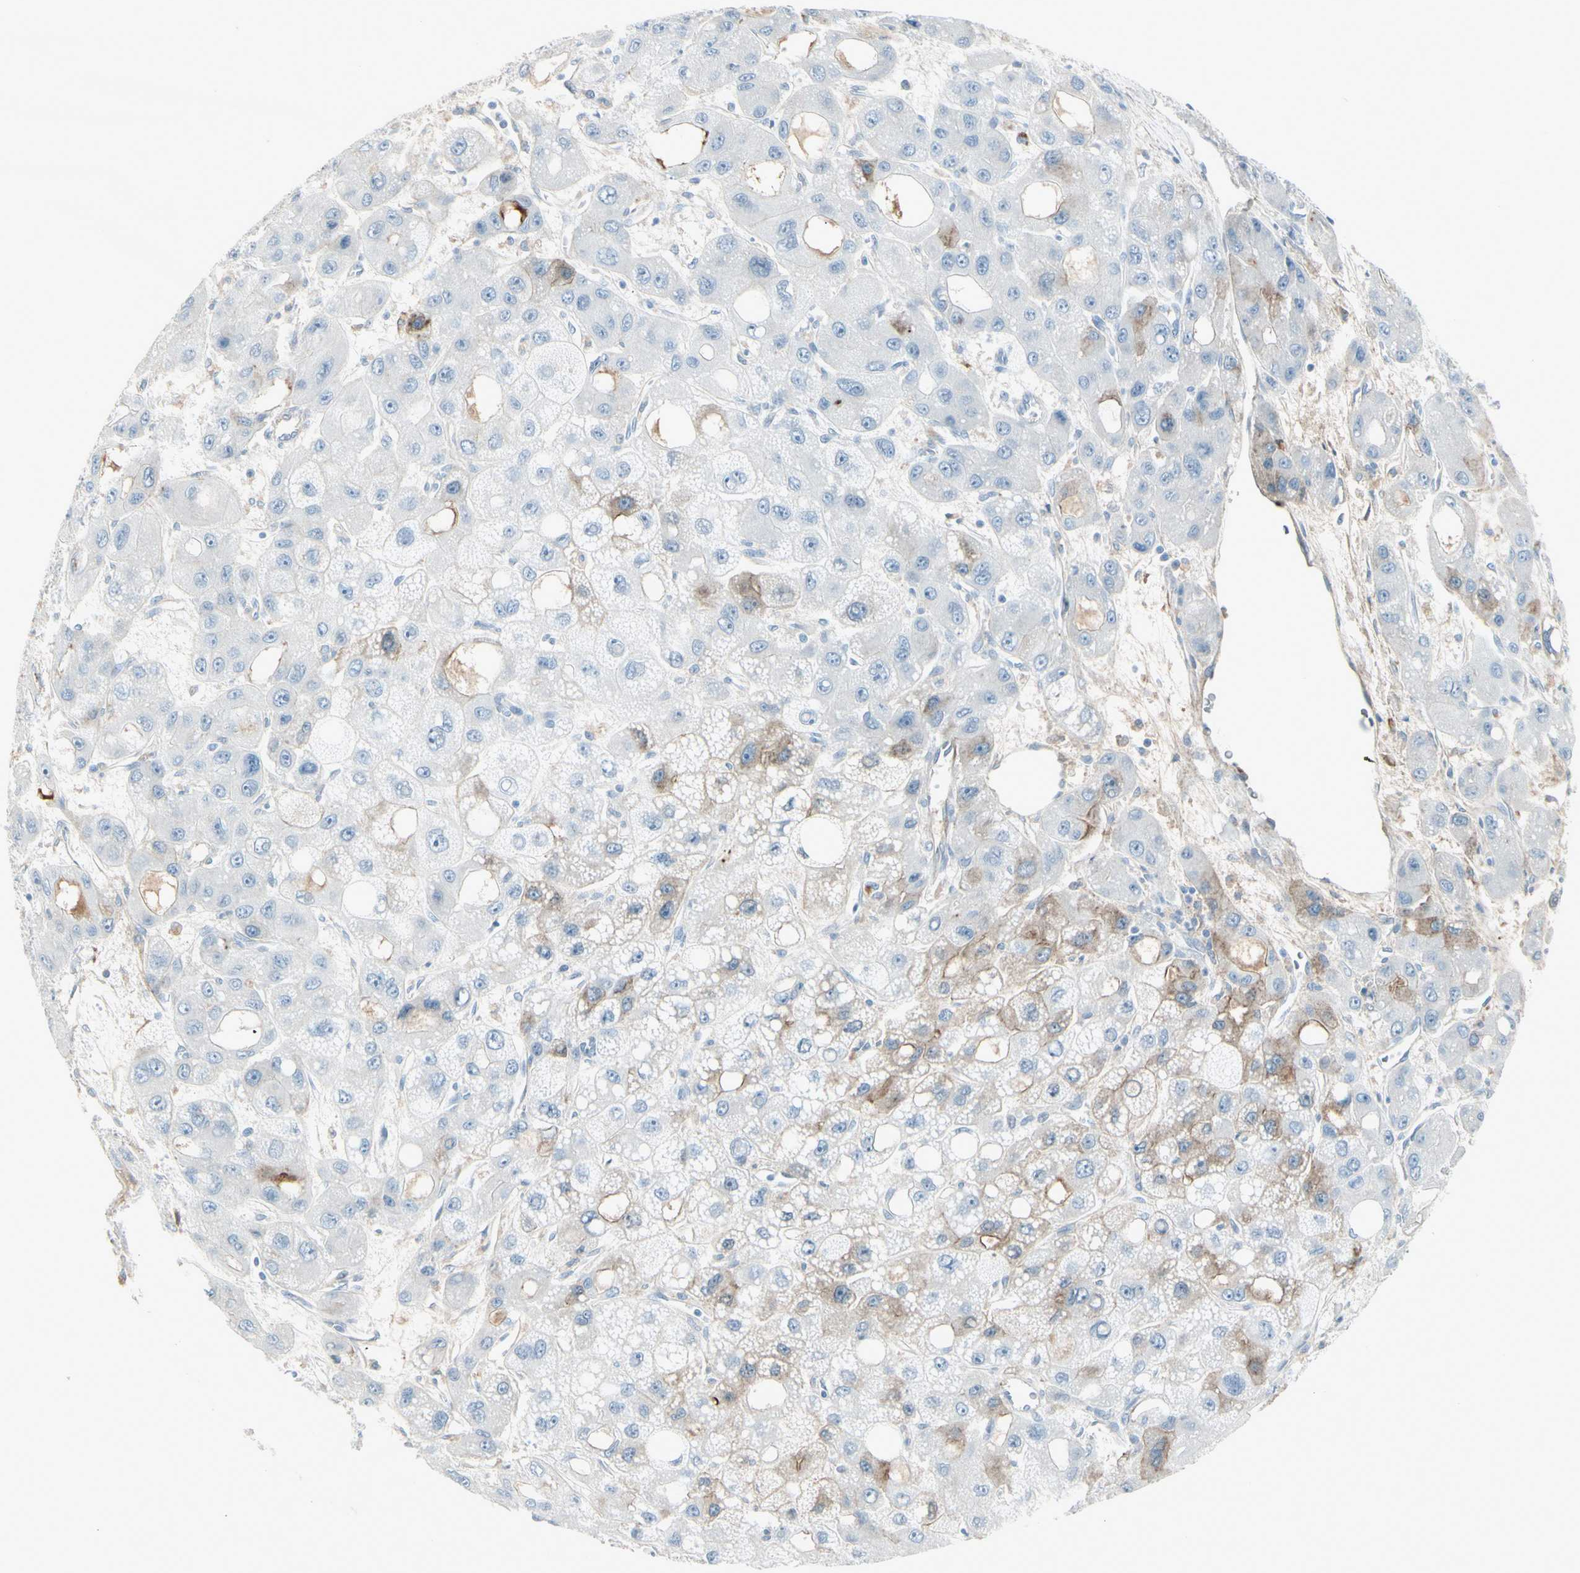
{"staining": {"intensity": "weak", "quantity": "<25%", "location": "cytoplasmic/membranous"}, "tissue": "liver cancer", "cell_type": "Tumor cells", "image_type": "cancer", "snomed": [{"axis": "morphology", "description": "Carcinoma, Hepatocellular, NOS"}, {"axis": "topography", "description": "Liver"}], "caption": "Histopathology image shows no significant protein expression in tumor cells of liver cancer (hepatocellular carcinoma).", "gene": "IGHG1", "patient": {"sex": "male", "age": 55}}